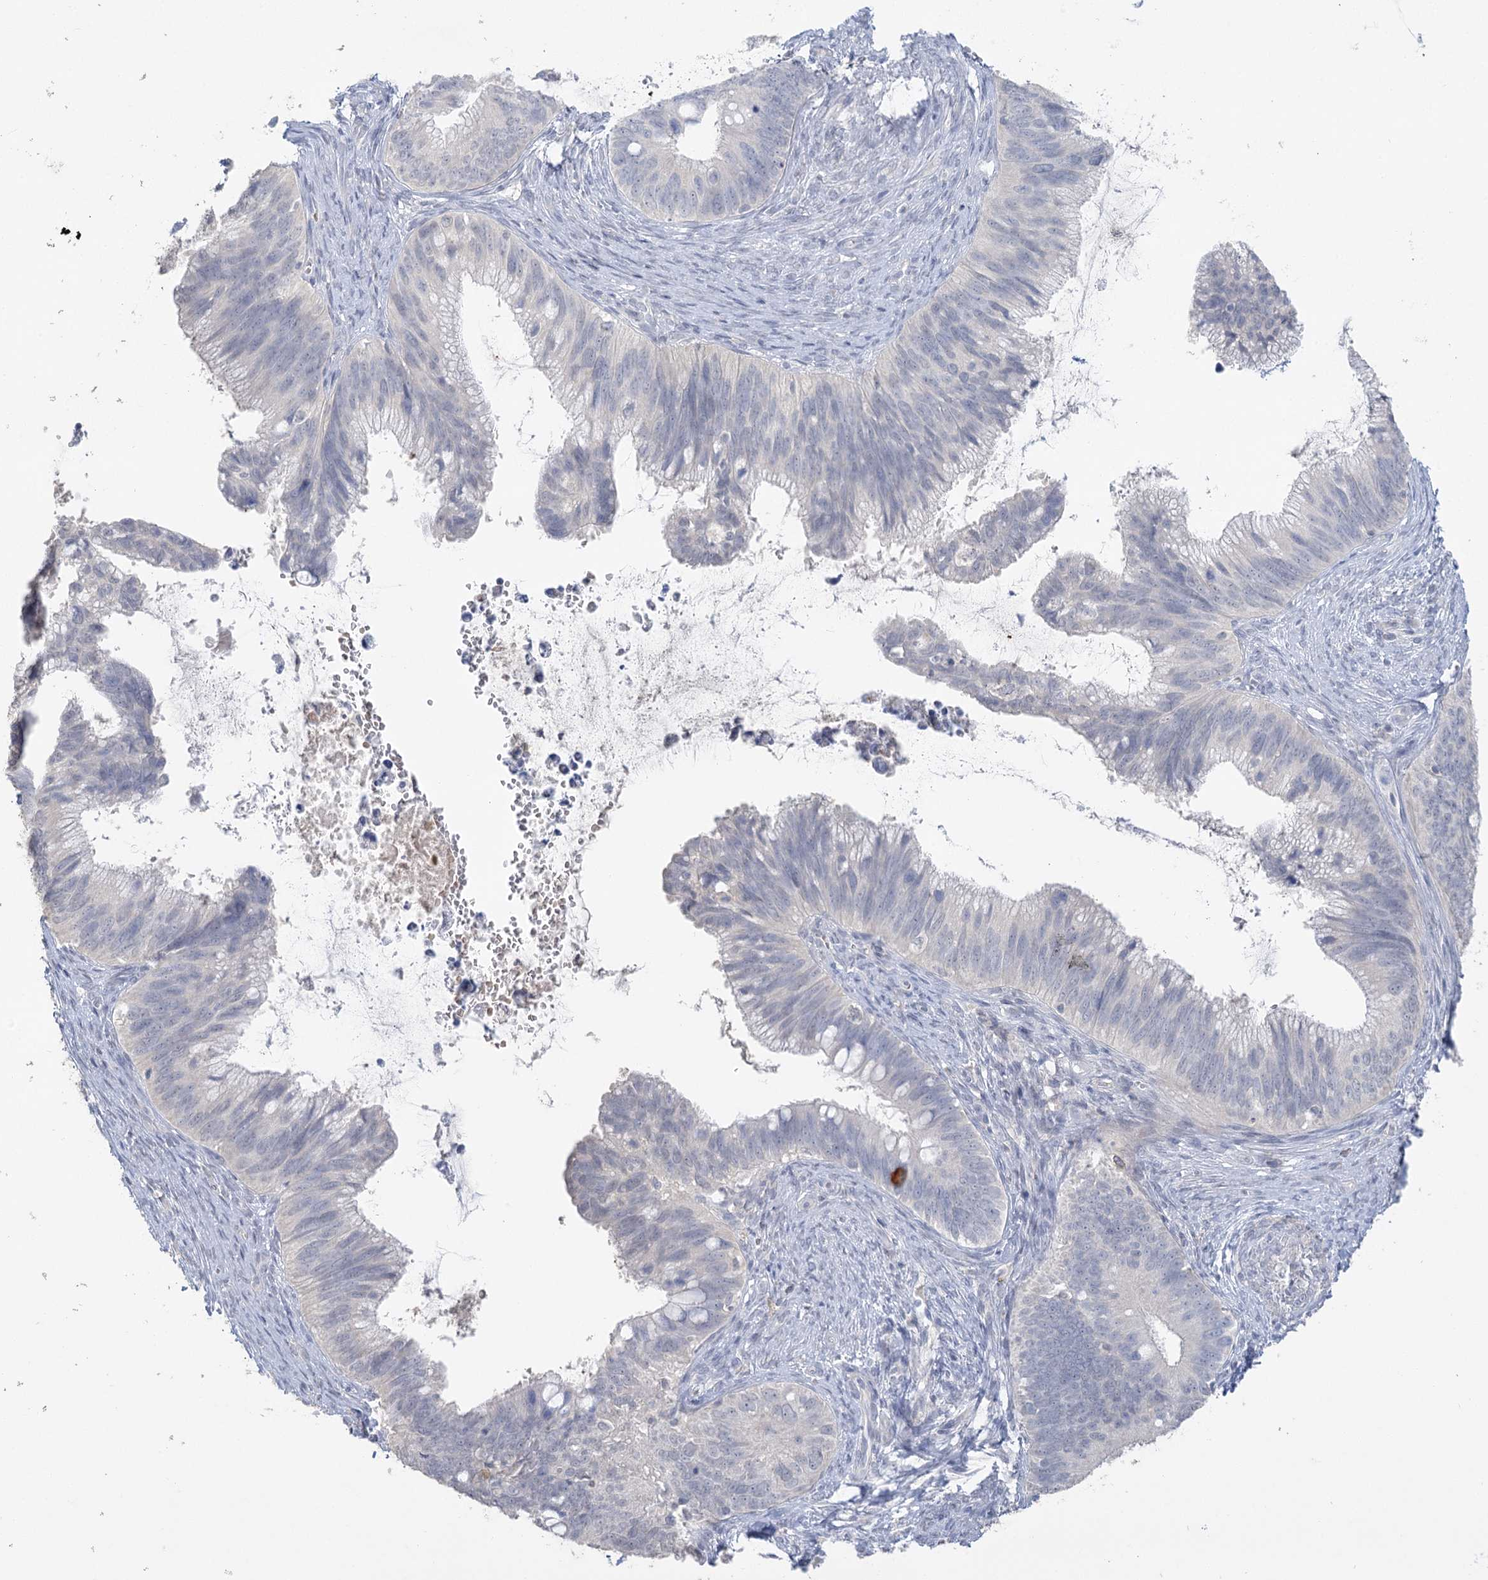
{"staining": {"intensity": "negative", "quantity": "none", "location": "none"}, "tissue": "cervical cancer", "cell_type": "Tumor cells", "image_type": "cancer", "snomed": [{"axis": "morphology", "description": "Adenocarcinoma, NOS"}, {"axis": "topography", "description": "Cervix"}], "caption": "DAB immunohistochemical staining of cervical cancer (adenocarcinoma) demonstrates no significant positivity in tumor cells.", "gene": "TRAF3IP1", "patient": {"sex": "female", "age": 42}}